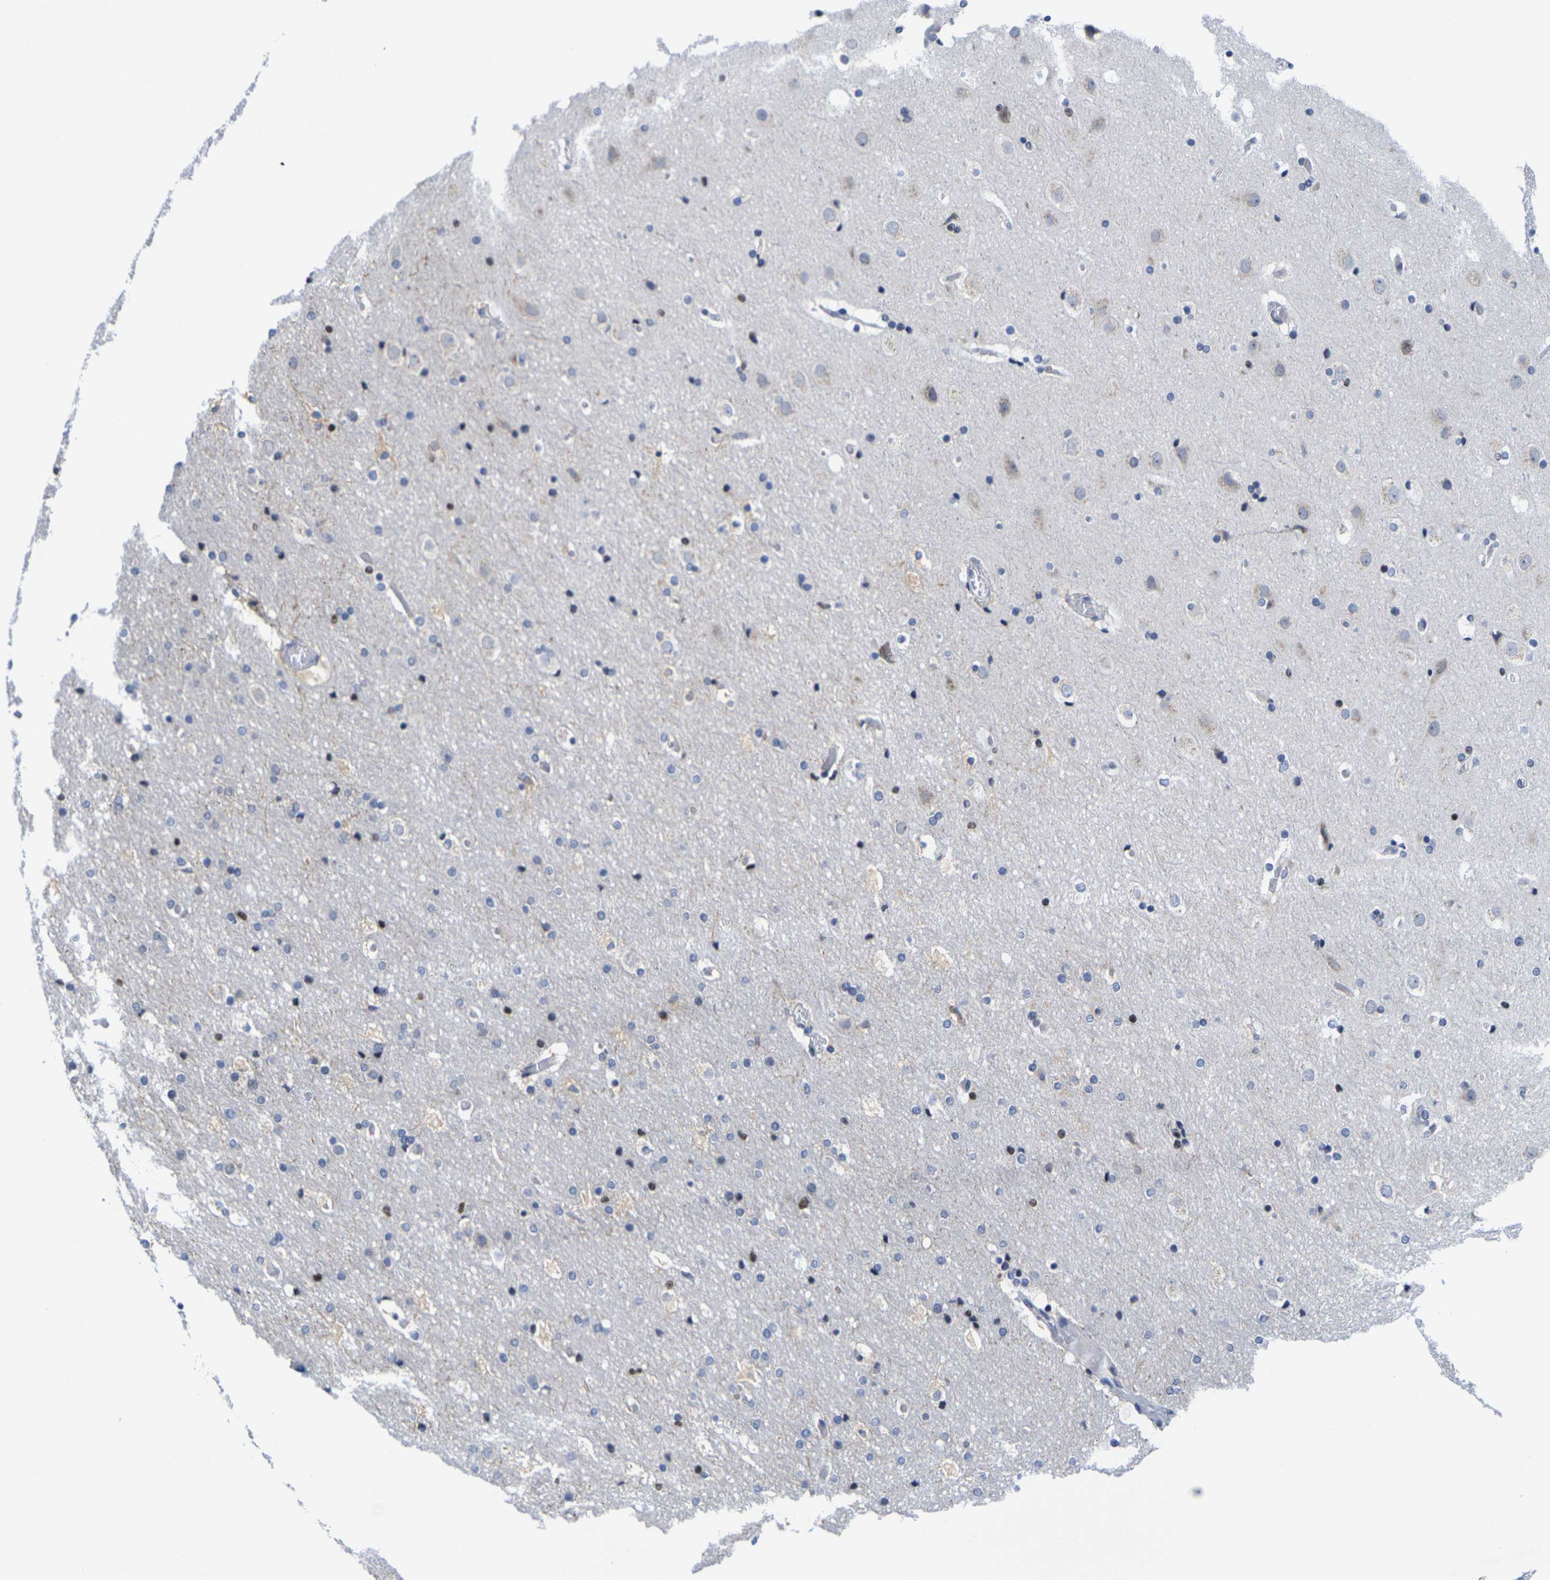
{"staining": {"intensity": "weak", "quantity": "25%-75%", "location": "cytoplasmic/membranous"}, "tissue": "cerebral cortex", "cell_type": "Endothelial cells", "image_type": "normal", "snomed": [{"axis": "morphology", "description": "Normal tissue, NOS"}, {"axis": "topography", "description": "Cerebral cortex"}], "caption": "Brown immunohistochemical staining in normal cerebral cortex shows weak cytoplasmic/membranous expression in approximately 25%-75% of endothelial cells.", "gene": "IKZF1", "patient": {"sex": "male", "age": 57}}